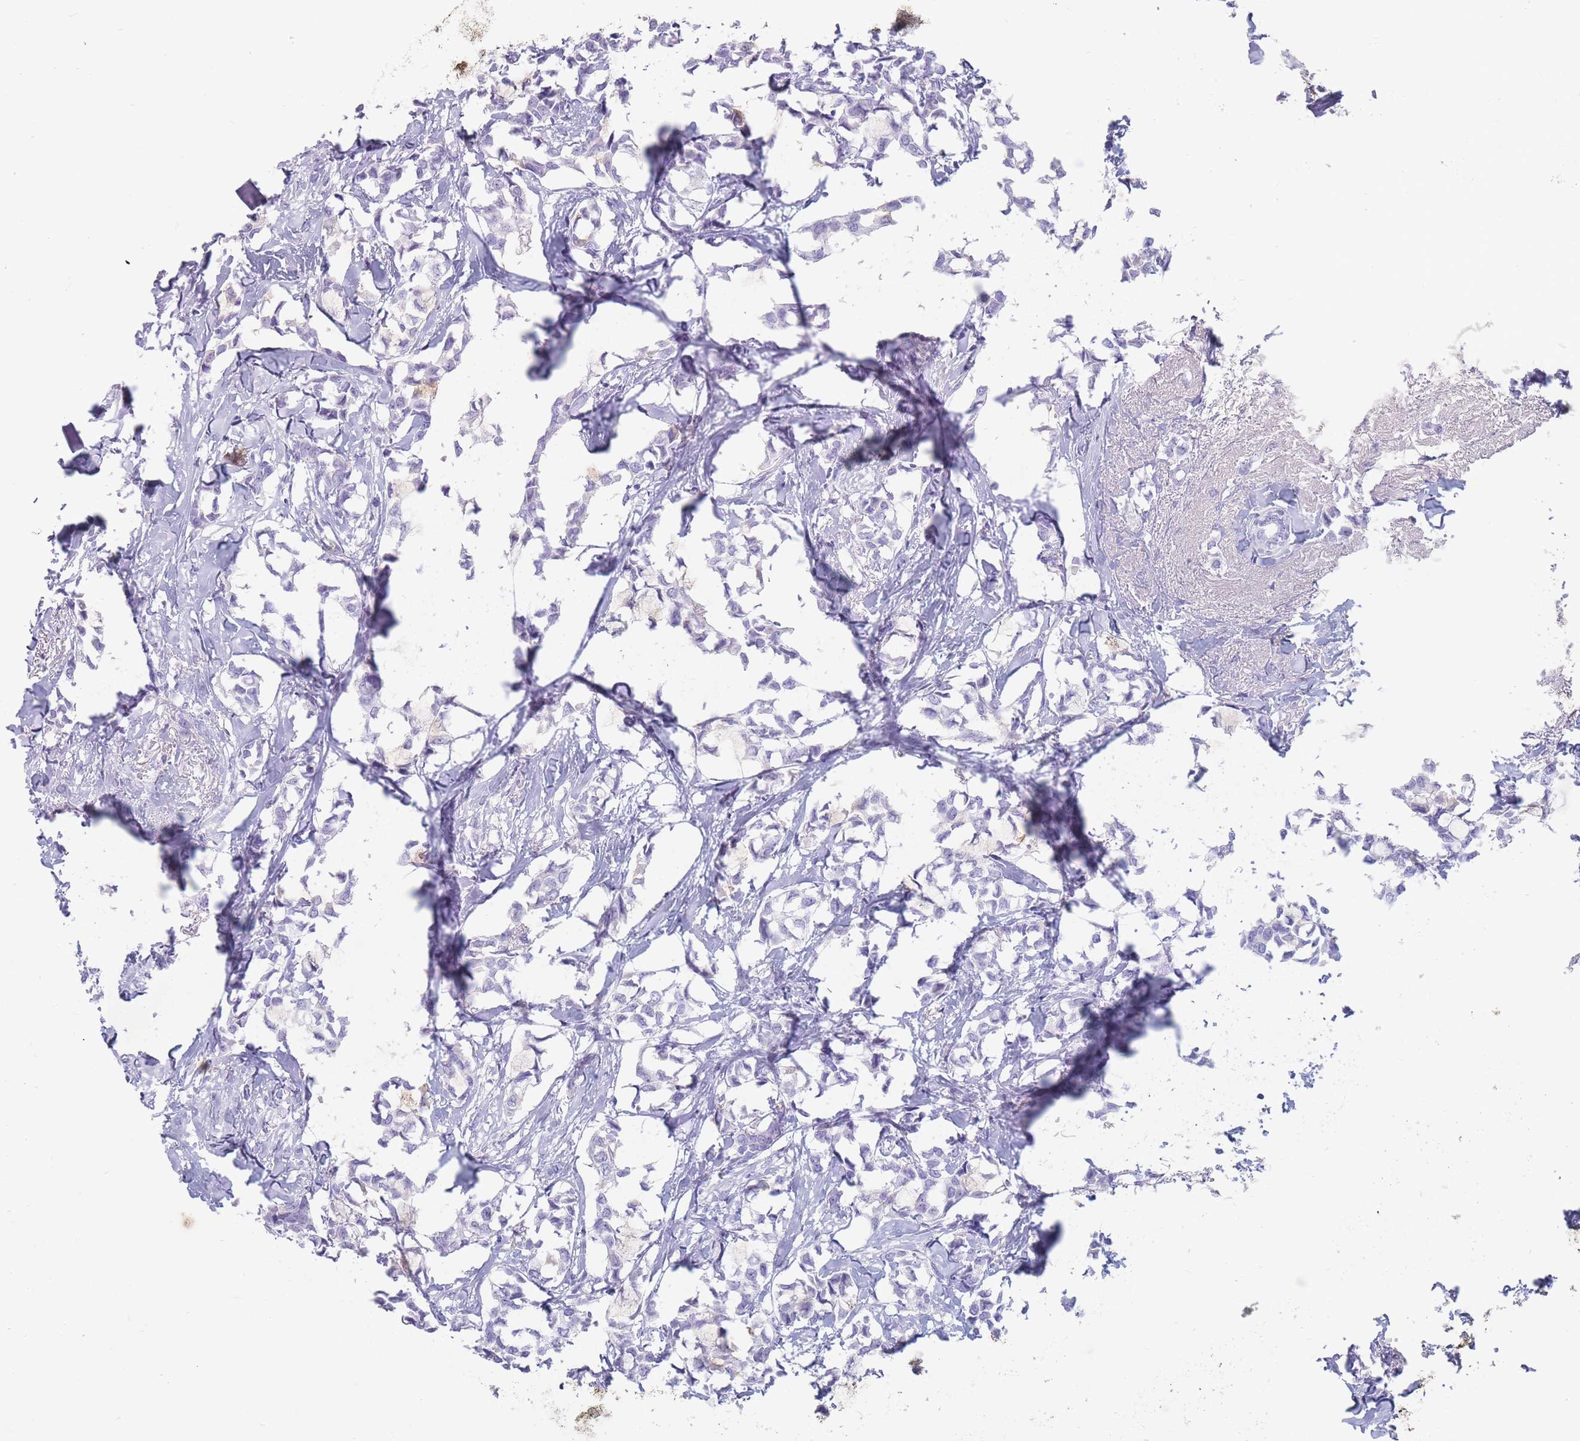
{"staining": {"intensity": "negative", "quantity": "none", "location": "none"}, "tissue": "breast cancer", "cell_type": "Tumor cells", "image_type": "cancer", "snomed": [{"axis": "morphology", "description": "Duct carcinoma"}, {"axis": "topography", "description": "Breast"}], "caption": "IHC of infiltrating ductal carcinoma (breast) demonstrates no staining in tumor cells. (DAB immunohistochemistry, high magnification).", "gene": "ST3GAL5", "patient": {"sex": "female", "age": 73}}